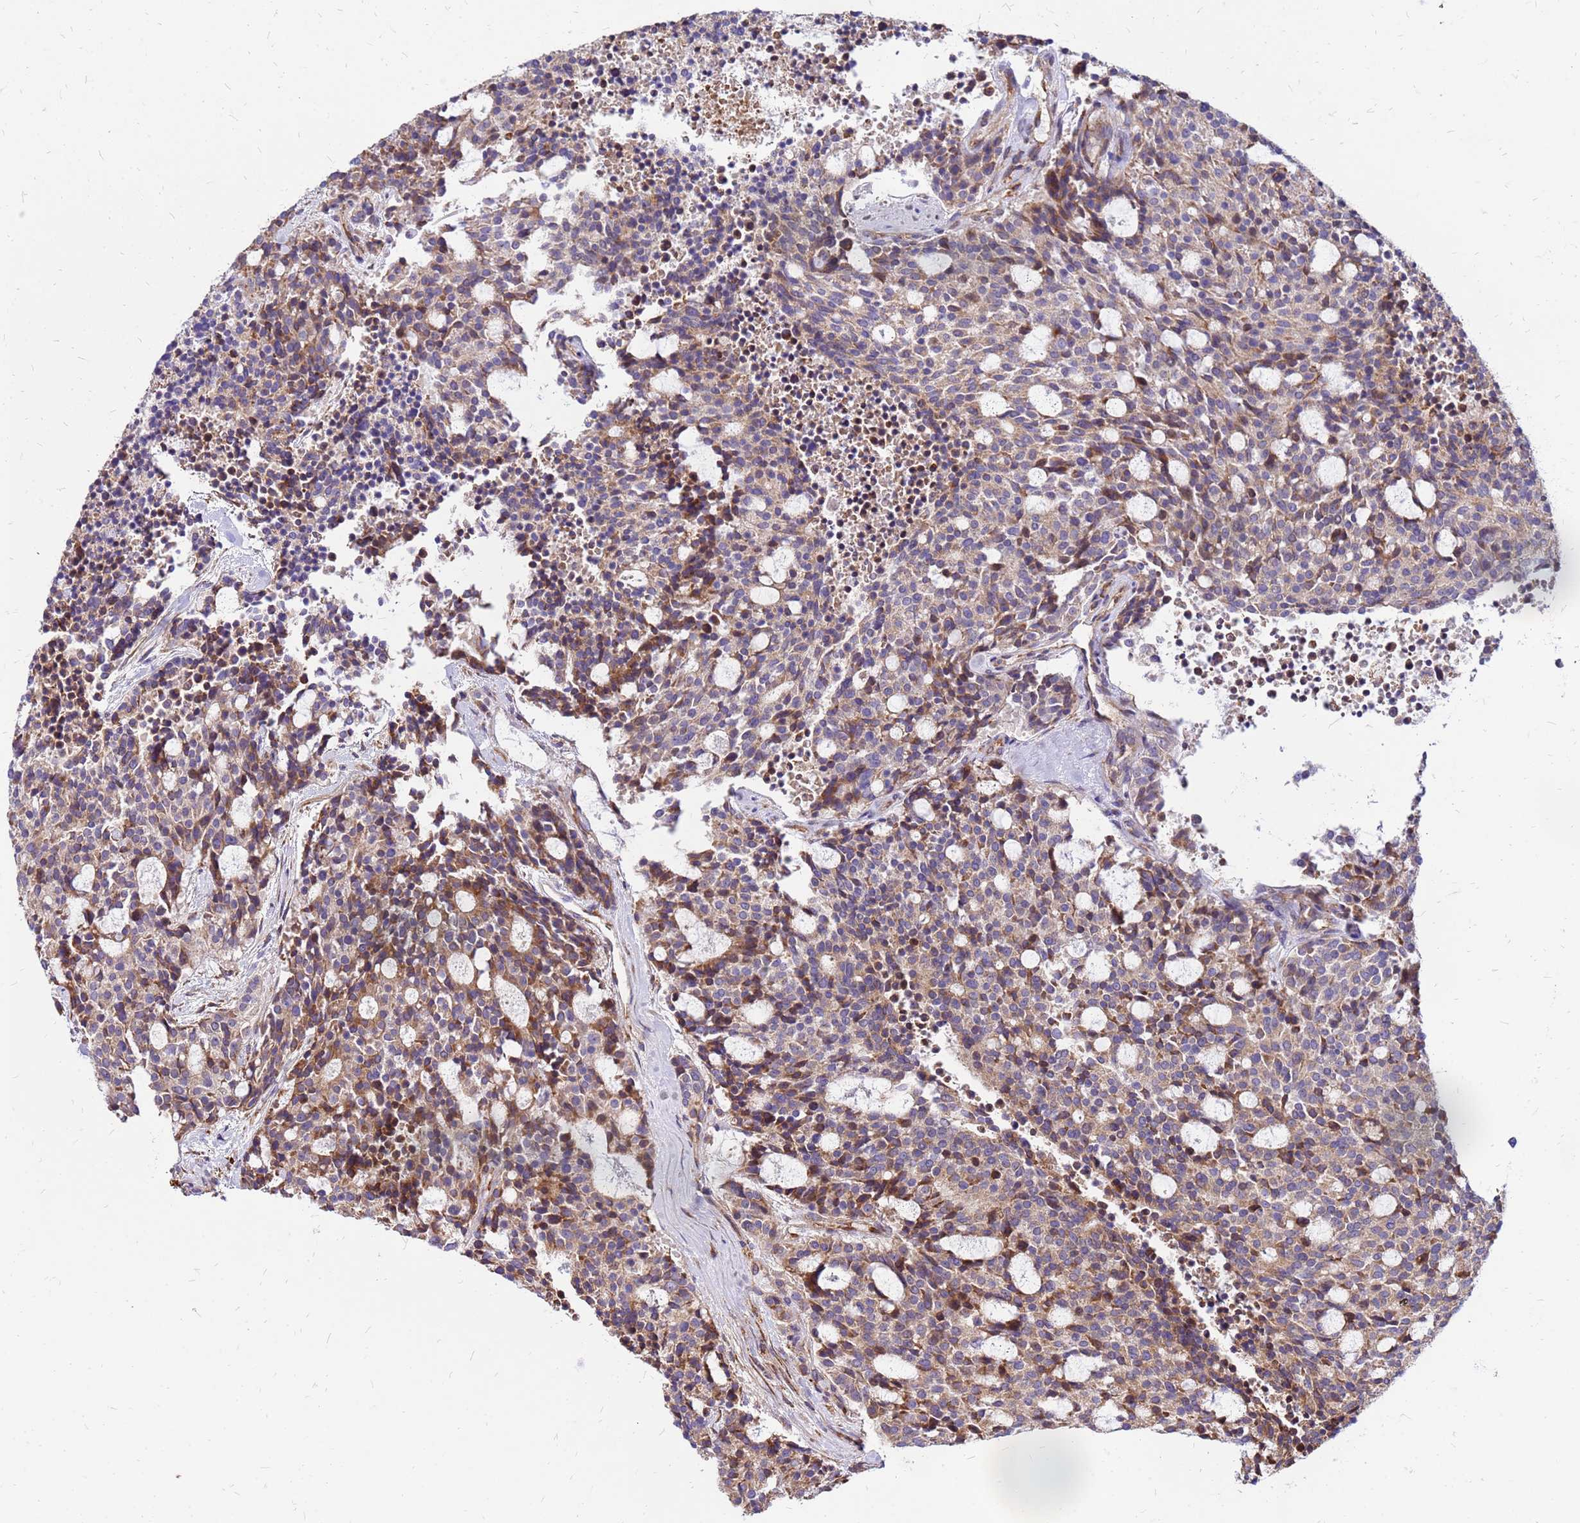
{"staining": {"intensity": "moderate", "quantity": ">75%", "location": "cytoplasmic/membranous"}, "tissue": "carcinoid", "cell_type": "Tumor cells", "image_type": "cancer", "snomed": [{"axis": "morphology", "description": "Carcinoid, malignant, NOS"}, {"axis": "topography", "description": "Pancreas"}], "caption": "Tumor cells demonstrate medium levels of moderate cytoplasmic/membranous positivity in approximately >75% of cells in human carcinoid. Nuclei are stained in blue.", "gene": "VMO1", "patient": {"sex": "female", "age": 54}}